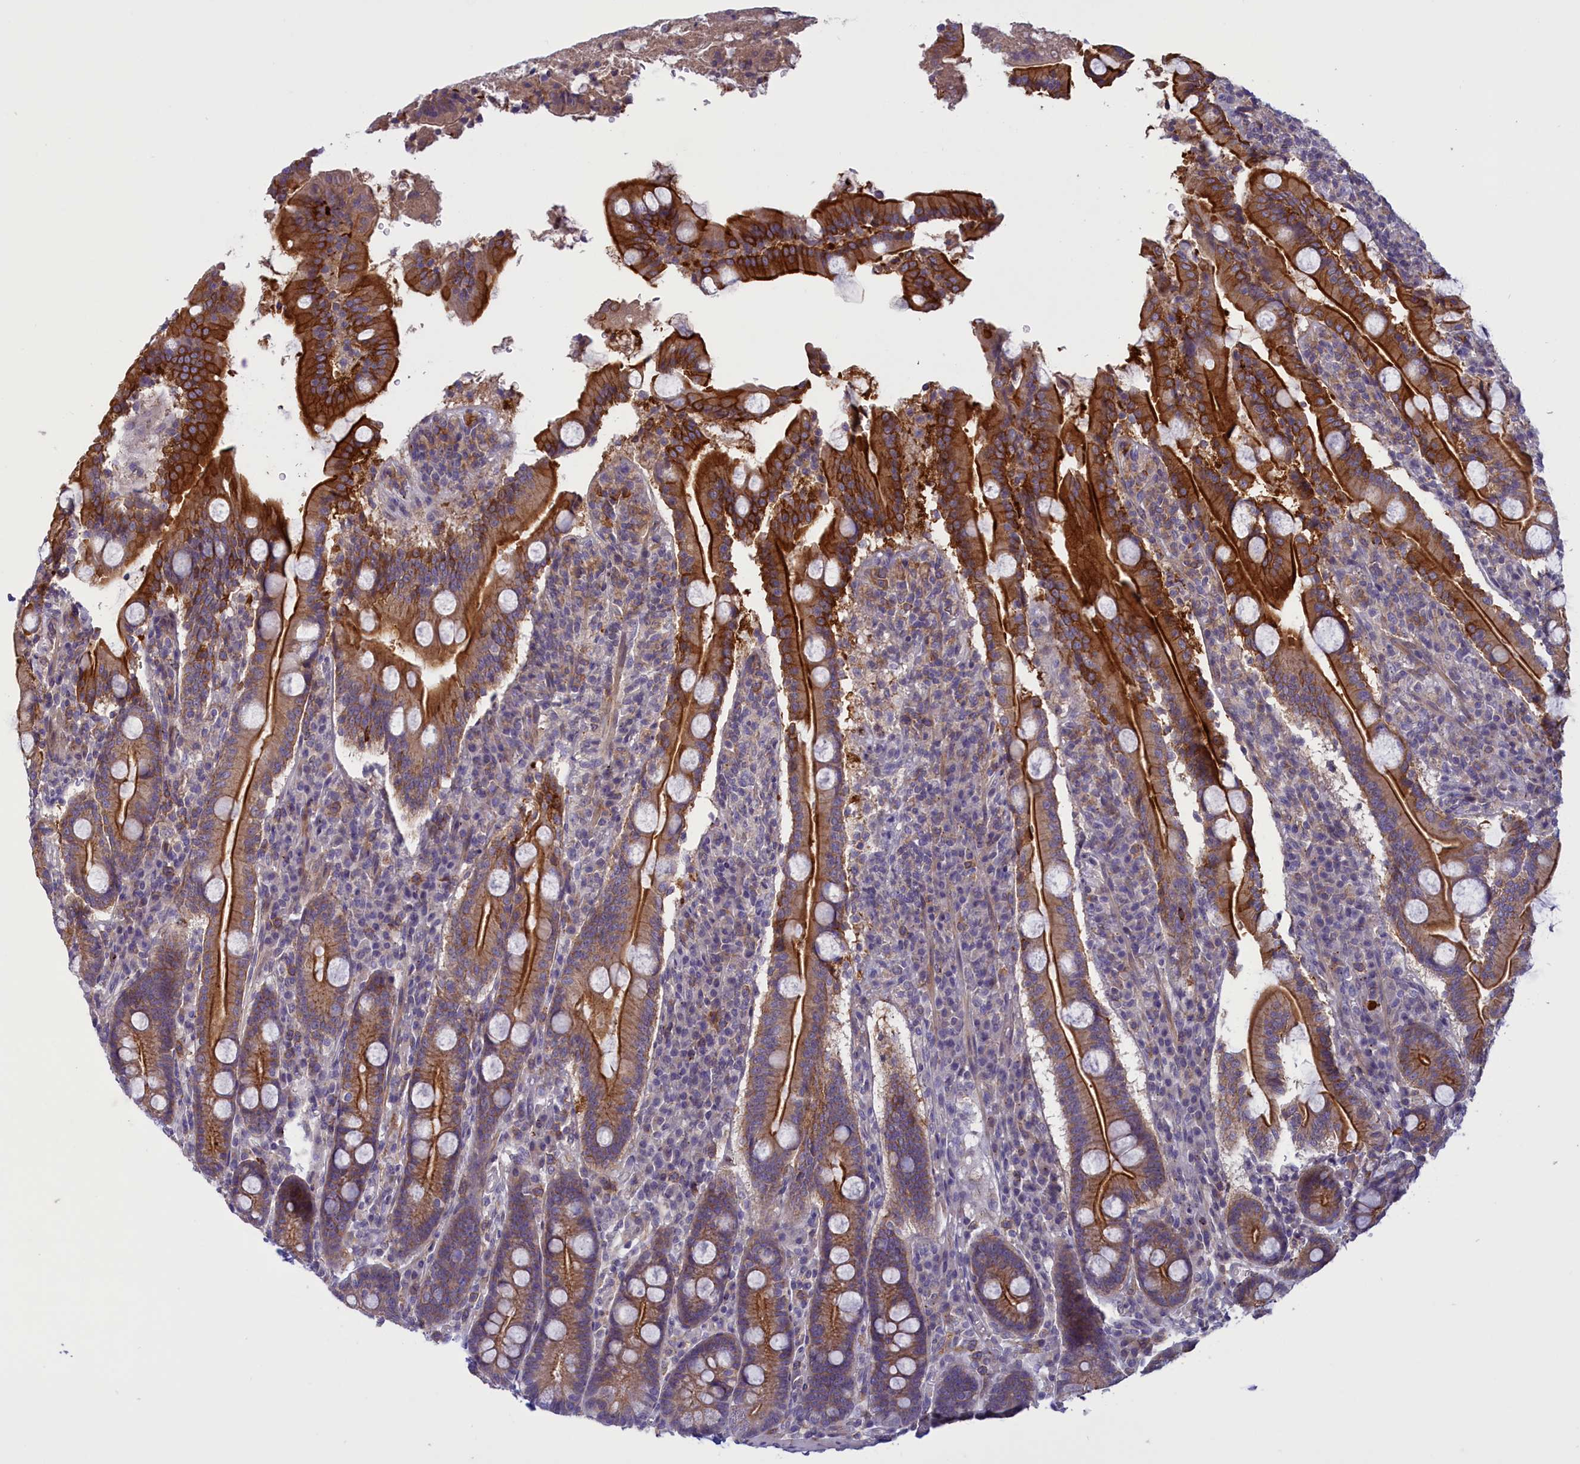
{"staining": {"intensity": "strong", "quantity": "25%-75%", "location": "cytoplasmic/membranous"}, "tissue": "duodenum", "cell_type": "Glandular cells", "image_type": "normal", "snomed": [{"axis": "morphology", "description": "Normal tissue, NOS"}, {"axis": "topography", "description": "Duodenum"}], "caption": "This micrograph exhibits immunohistochemistry staining of benign human duodenum, with high strong cytoplasmic/membranous expression in about 25%-75% of glandular cells.", "gene": "CORO2A", "patient": {"sex": "male", "age": 35}}